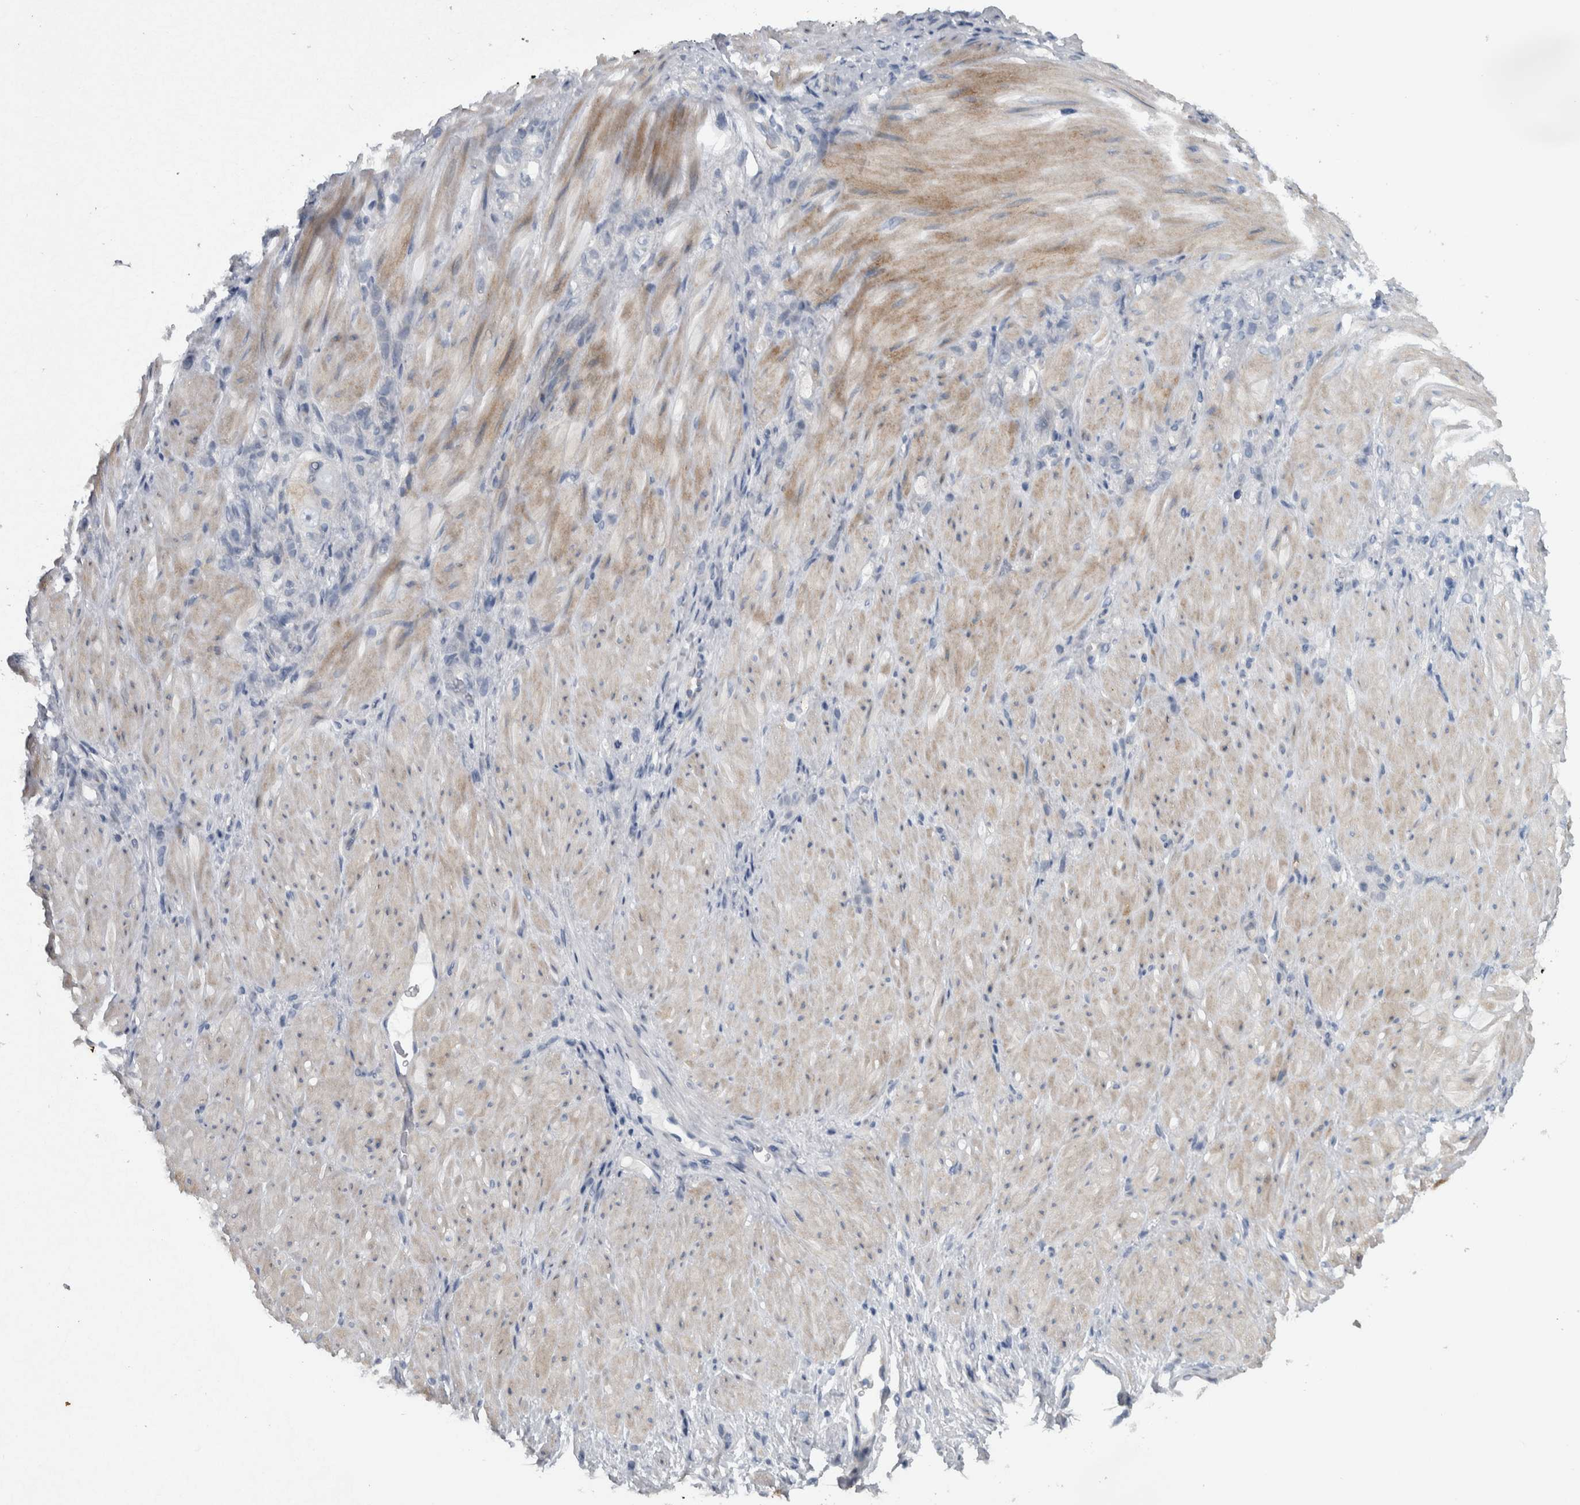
{"staining": {"intensity": "negative", "quantity": "none", "location": "none"}, "tissue": "stomach cancer", "cell_type": "Tumor cells", "image_type": "cancer", "snomed": [{"axis": "morphology", "description": "Normal tissue, NOS"}, {"axis": "morphology", "description": "Adenocarcinoma, NOS"}, {"axis": "topography", "description": "Stomach"}], "caption": "Immunohistochemistry photomicrograph of neoplastic tissue: stomach adenocarcinoma stained with DAB reveals no significant protein positivity in tumor cells.", "gene": "NT5C2", "patient": {"sex": "male", "age": 82}}